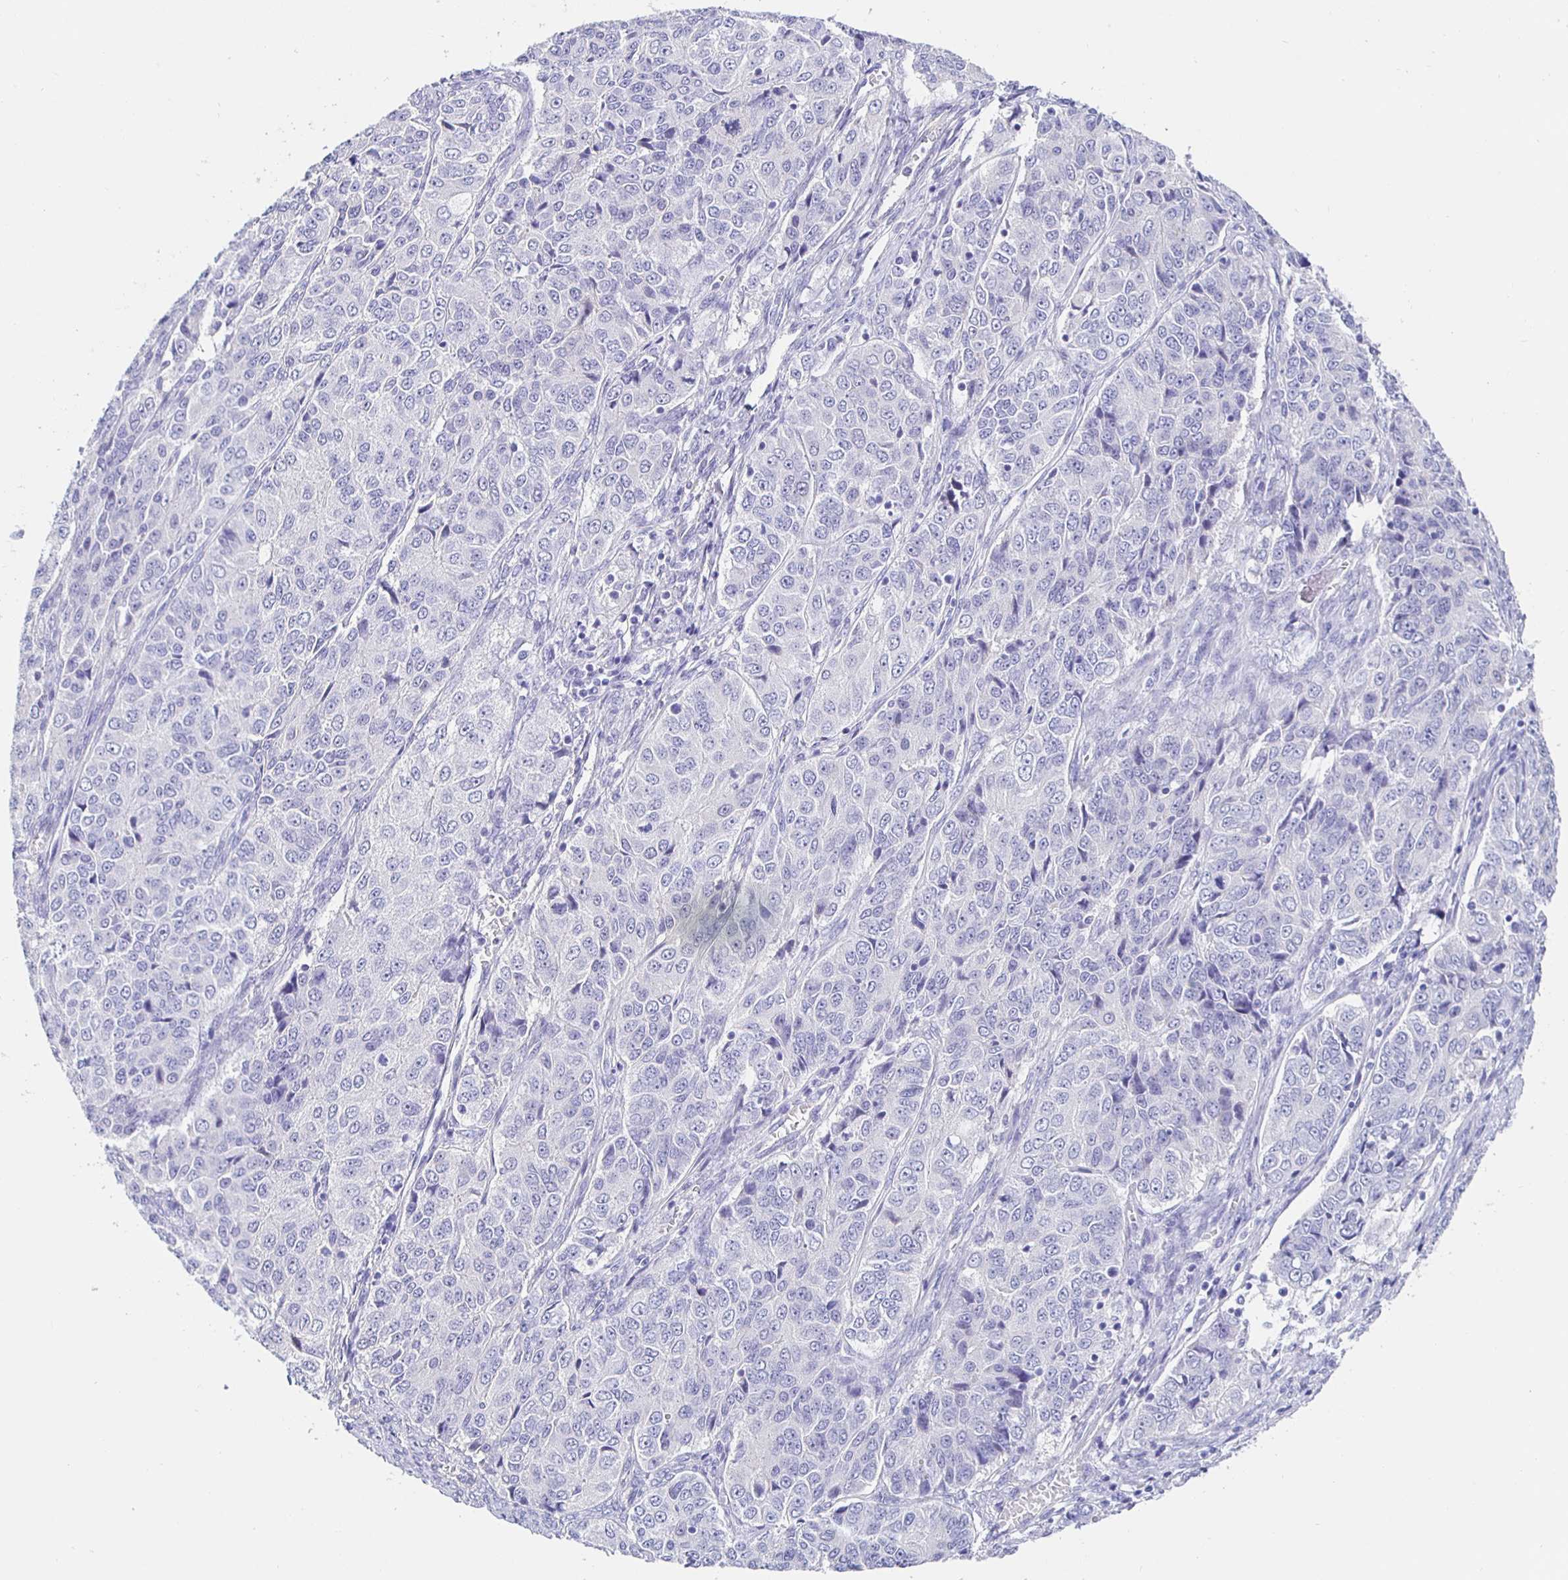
{"staining": {"intensity": "negative", "quantity": "none", "location": "none"}, "tissue": "ovarian cancer", "cell_type": "Tumor cells", "image_type": "cancer", "snomed": [{"axis": "morphology", "description": "Carcinoma, endometroid"}, {"axis": "topography", "description": "Ovary"}], "caption": "This micrograph is of ovarian cancer (endometroid carcinoma) stained with immunohistochemistry (IHC) to label a protein in brown with the nuclei are counter-stained blue. There is no expression in tumor cells.", "gene": "HSPA4L", "patient": {"sex": "female", "age": 51}}